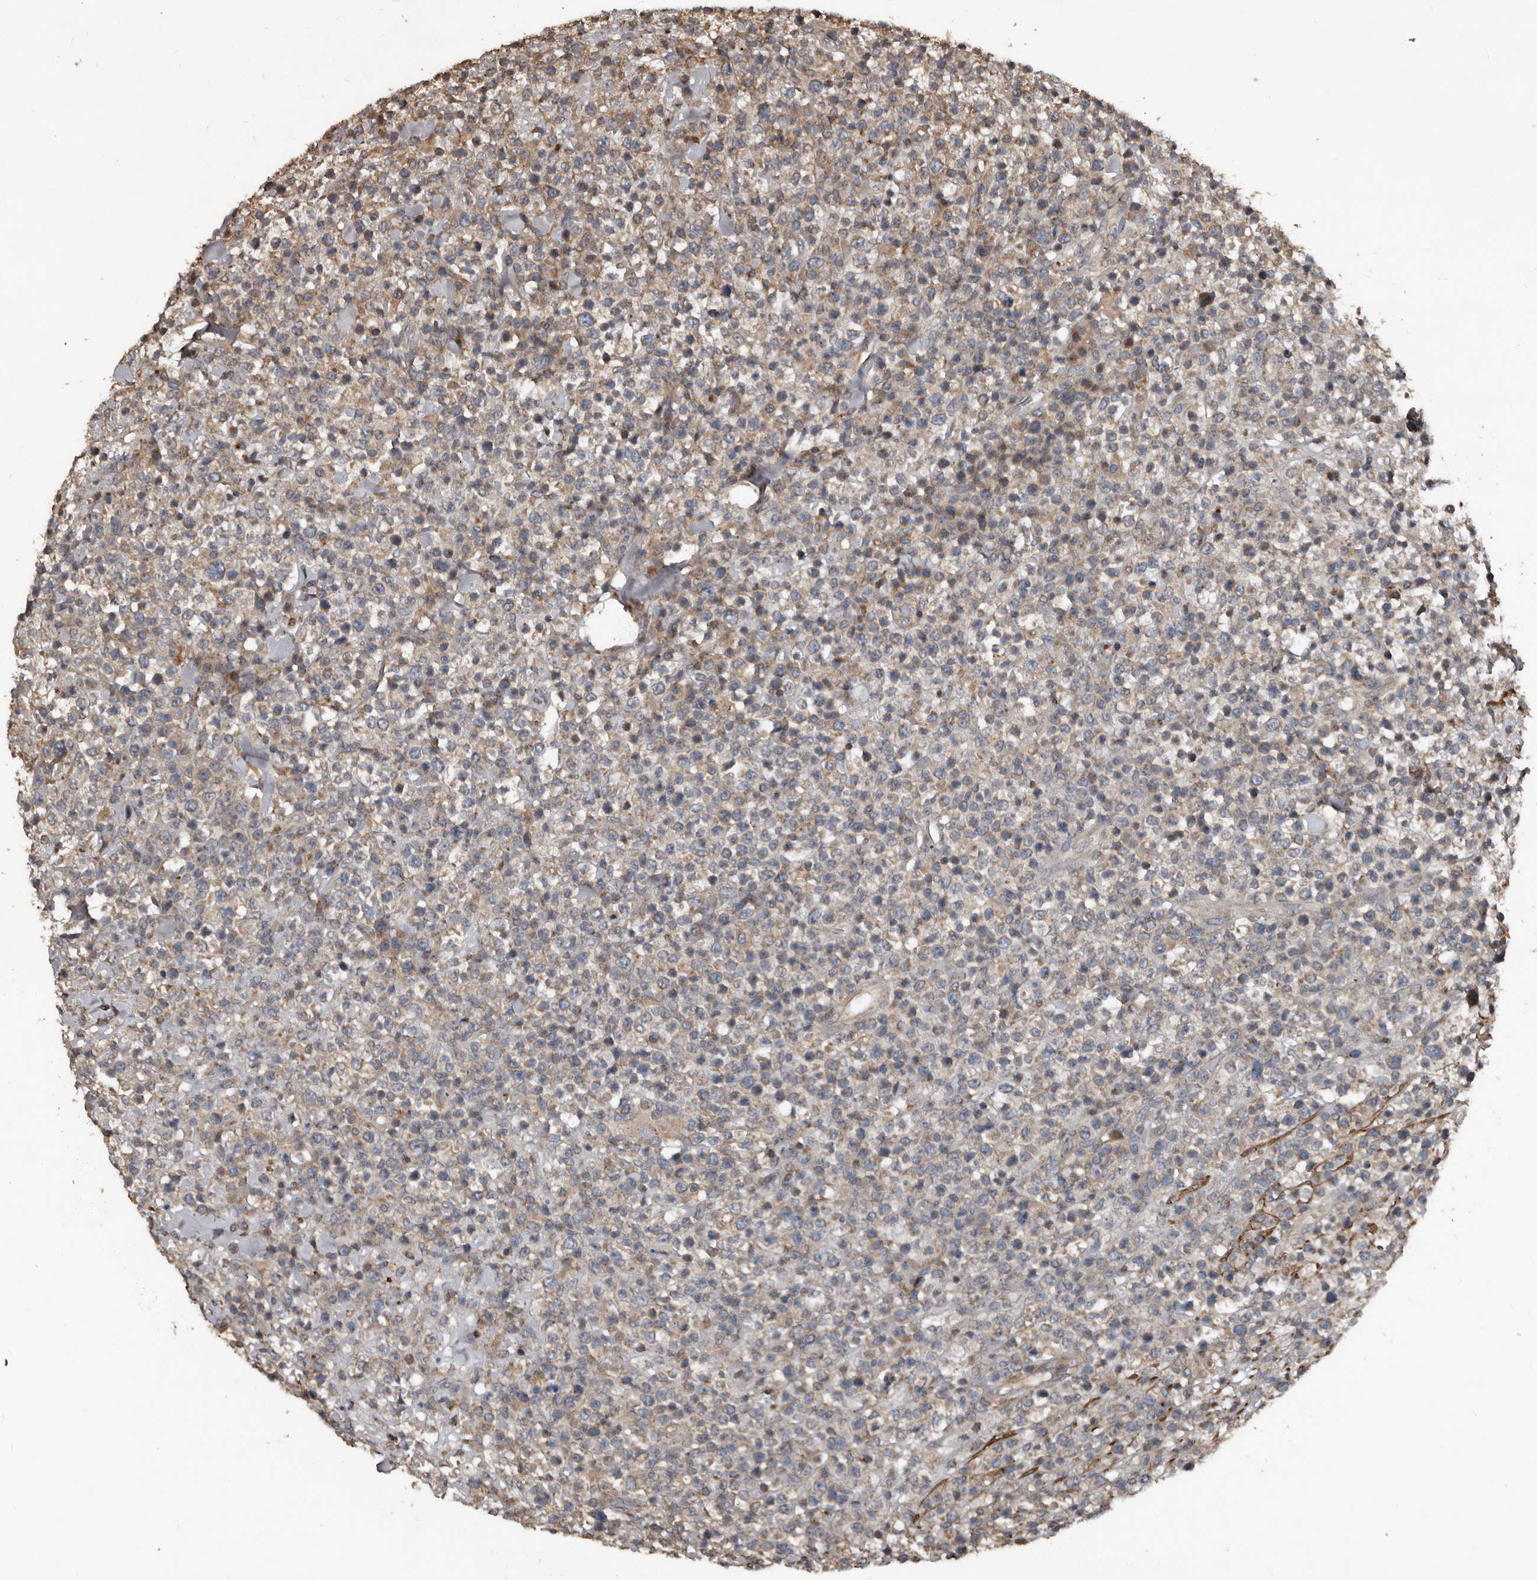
{"staining": {"intensity": "negative", "quantity": "none", "location": "none"}, "tissue": "lymphoma", "cell_type": "Tumor cells", "image_type": "cancer", "snomed": [{"axis": "morphology", "description": "Malignant lymphoma, non-Hodgkin's type, High grade"}, {"axis": "topography", "description": "Colon"}], "caption": "Tumor cells are negative for protein expression in human lymphoma.", "gene": "GREB1", "patient": {"sex": "female", "age": 53}}